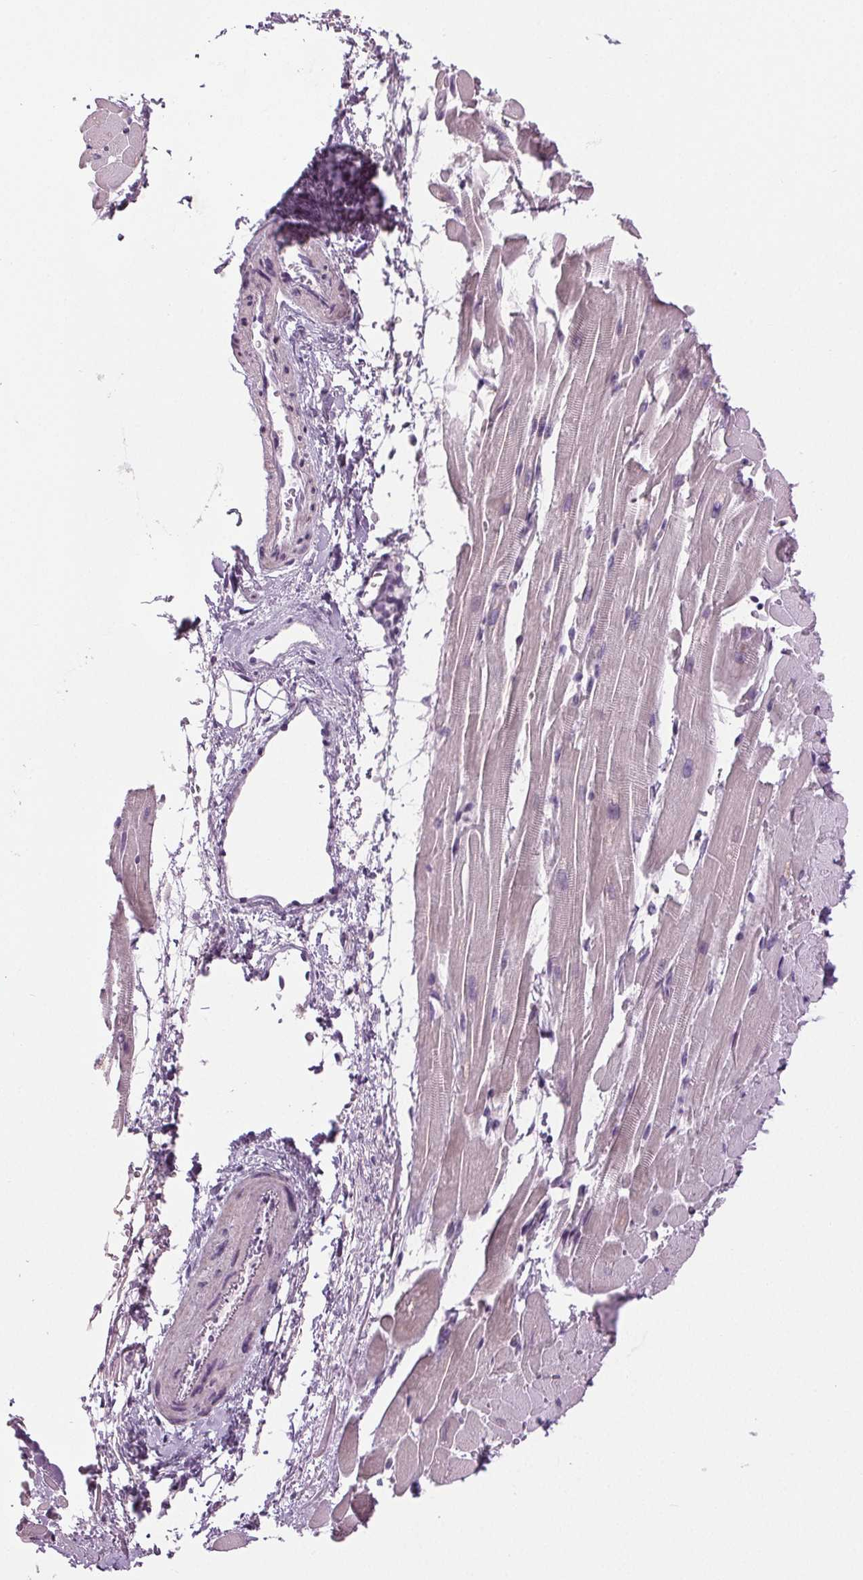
{"staining": {"intensity": "negative", "quantity": "none", "location": "none"}, "tissue": "heart muscle", "cell_type": "Cardiomyocytes", "image_type": "normal", "snomed": [{"axis": "morphology", "description": "Normal tissue, NOS"}, {"axis": "topography", "description": "Heart"}], "caption": "A micrograph of human heart muscle is negative for staining in cardiomyocytes. The staining was performed using DAB (3,3'-diaminobenzidine) to visualize the protein expression in brown, while the nuclei were stained in blue with hematoxylin (Magnification: 20x).", "gene": "MISP", "patient": {"sex": "male", "age": 37}}